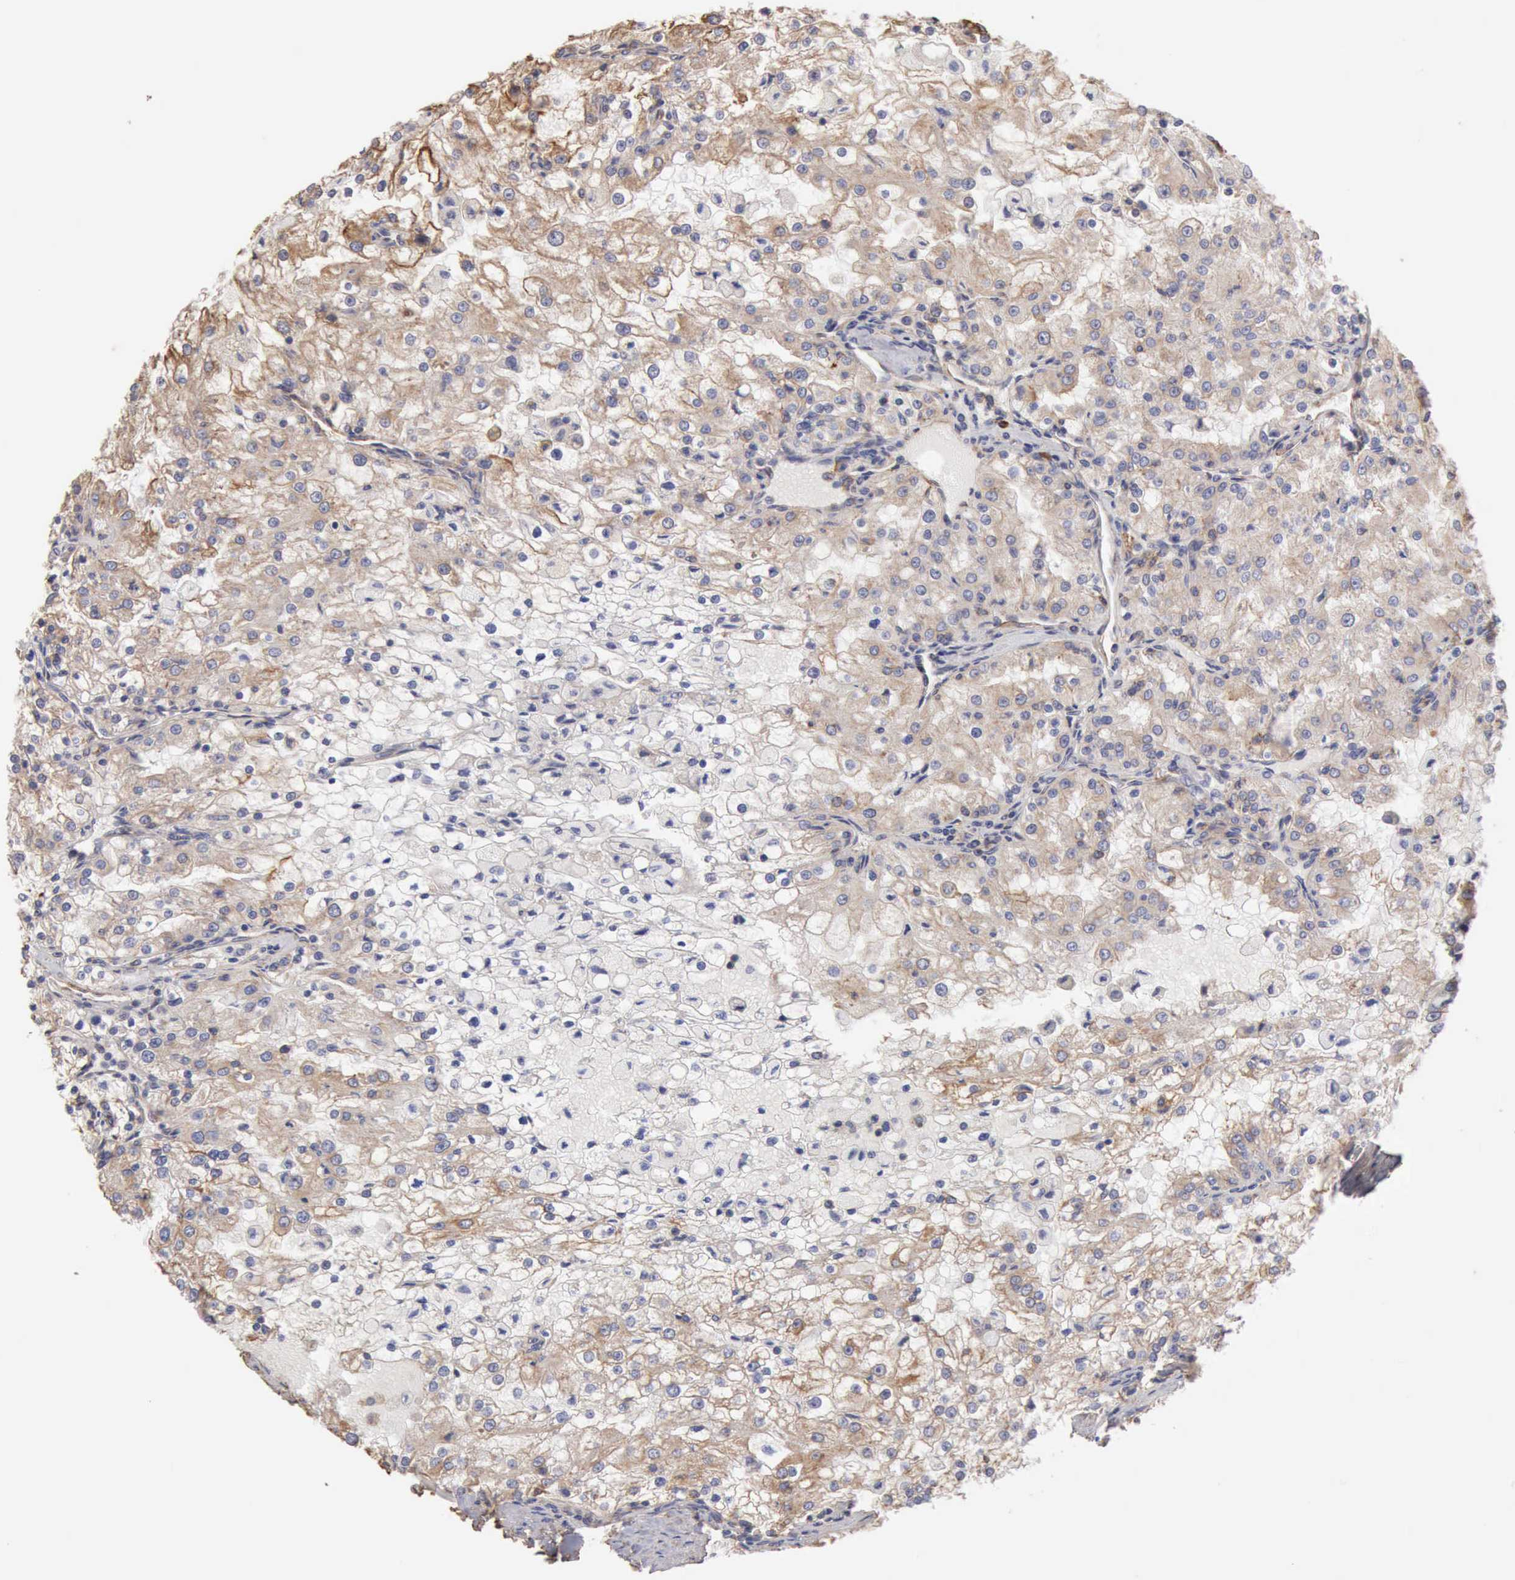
{"staining": {"intensity": "weak", "quantity": "<25%", "location": "cytoplasmic/membranous"}, "tissue": "renal cancer", "cell_type": "Tumor cells", "image_type": "cancer", "snomed": [{"axis": "morphology", "description": "Adenocarcinoma, NOS"}, {"axis": "topography", "description": "Kidney"}], "caption": "Protein analysis of renal cancer (adenocarcinoma) displays no significant staining in tumor cells. (DAB IHC, high magnification).", "gene": "GPR101", "patient": {"sex": "female", "age": 74}}